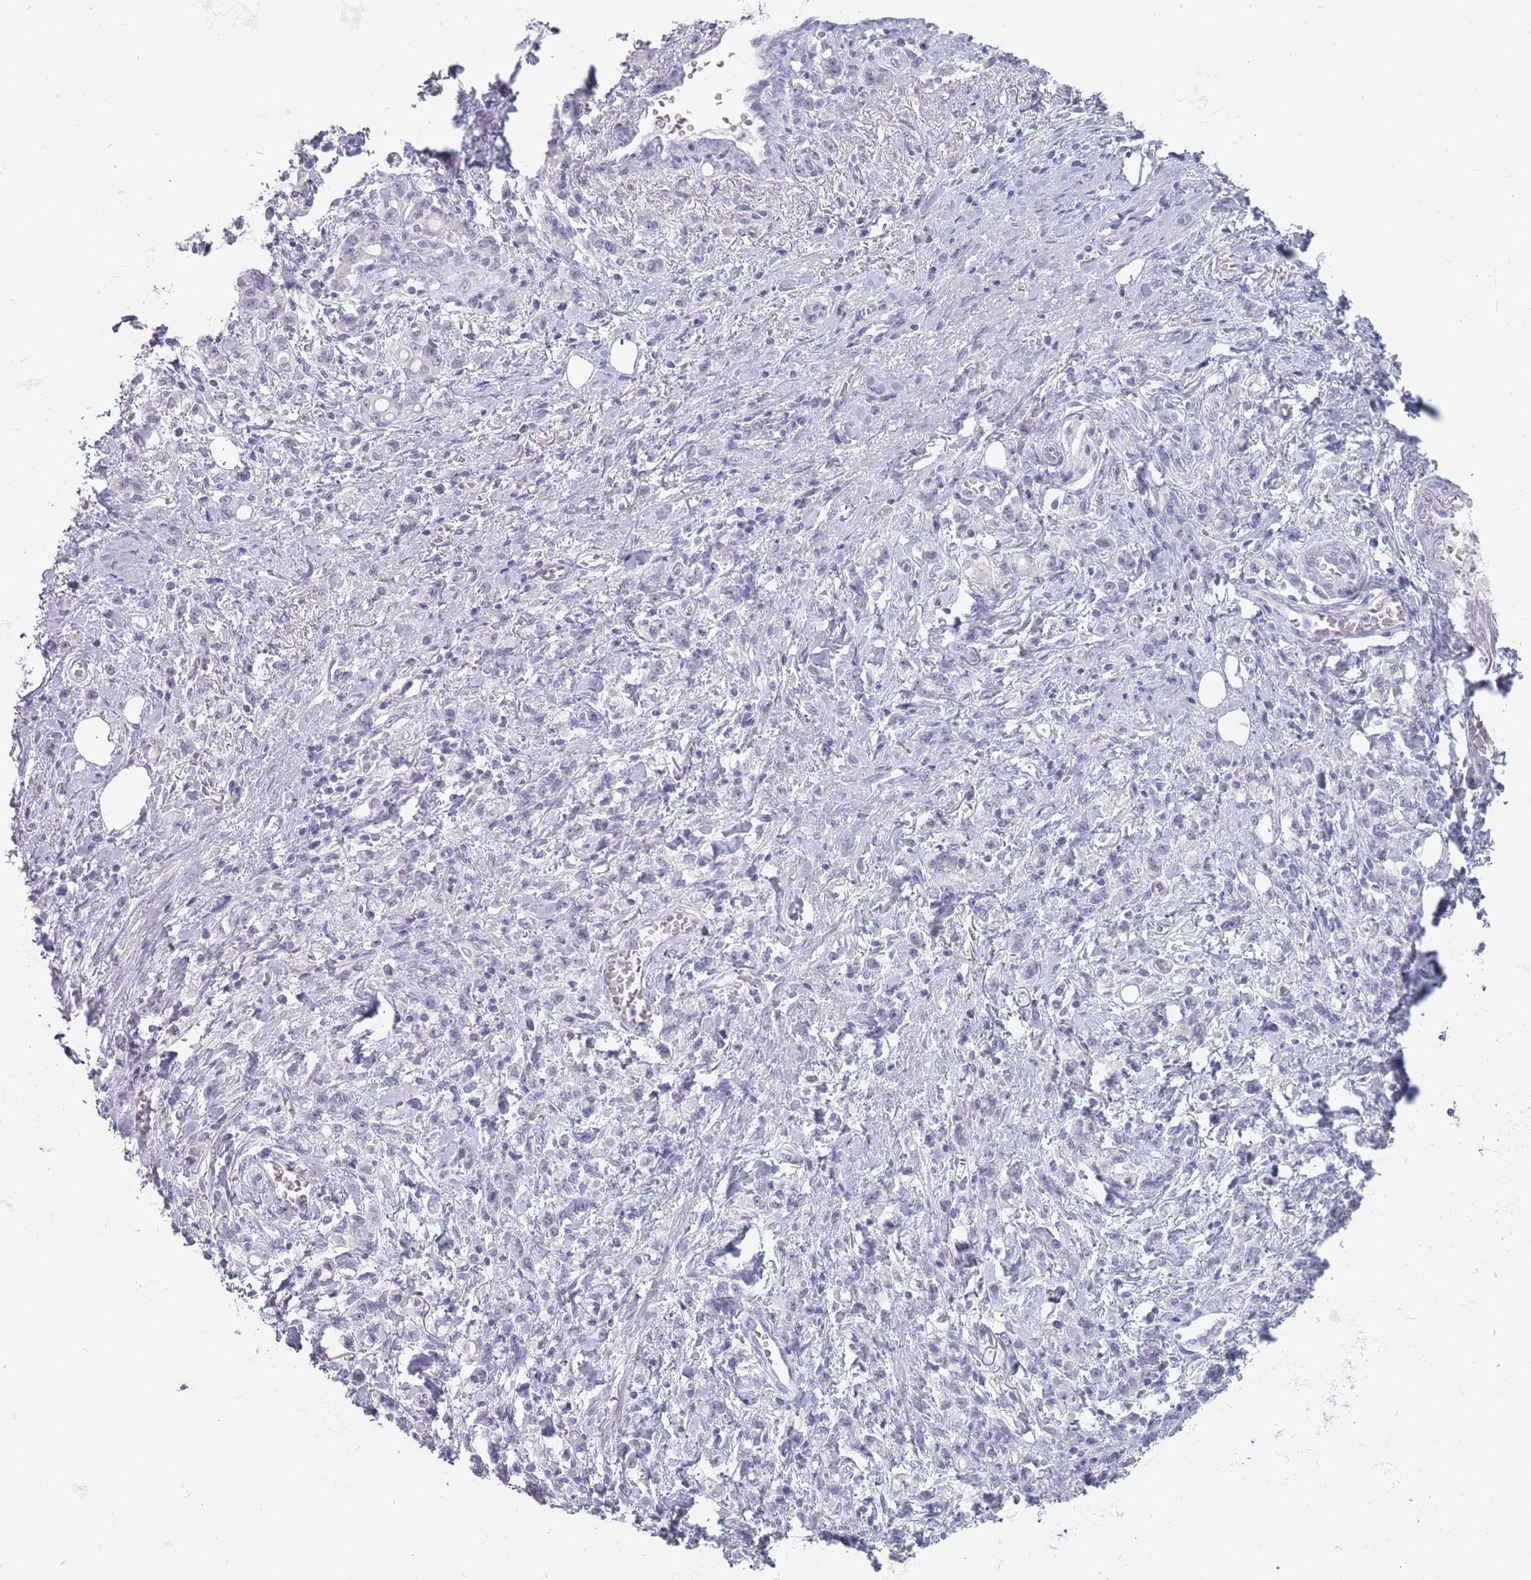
{"staining": {"intensity": "negative", "quantity": "none", "location": "none"}, "tissue": "stomach cancer", "cell_type": "Tumor cells", "image_type": "cancer", "snomed": [{"axis": "morphology", "description": "Adenocarcinoma, NOS"}, {"axis": "topography", "description": "Stomach"}], "caption": "A high-resolution photomicrograph shows IHC staining of stomach adenocarcinoma, which shows no significant staining in tumor cells. (DAB IHC with hematoxylin counter stain).", "gene": "ROS1", "patient": {"sex": "male", "age": 77}}